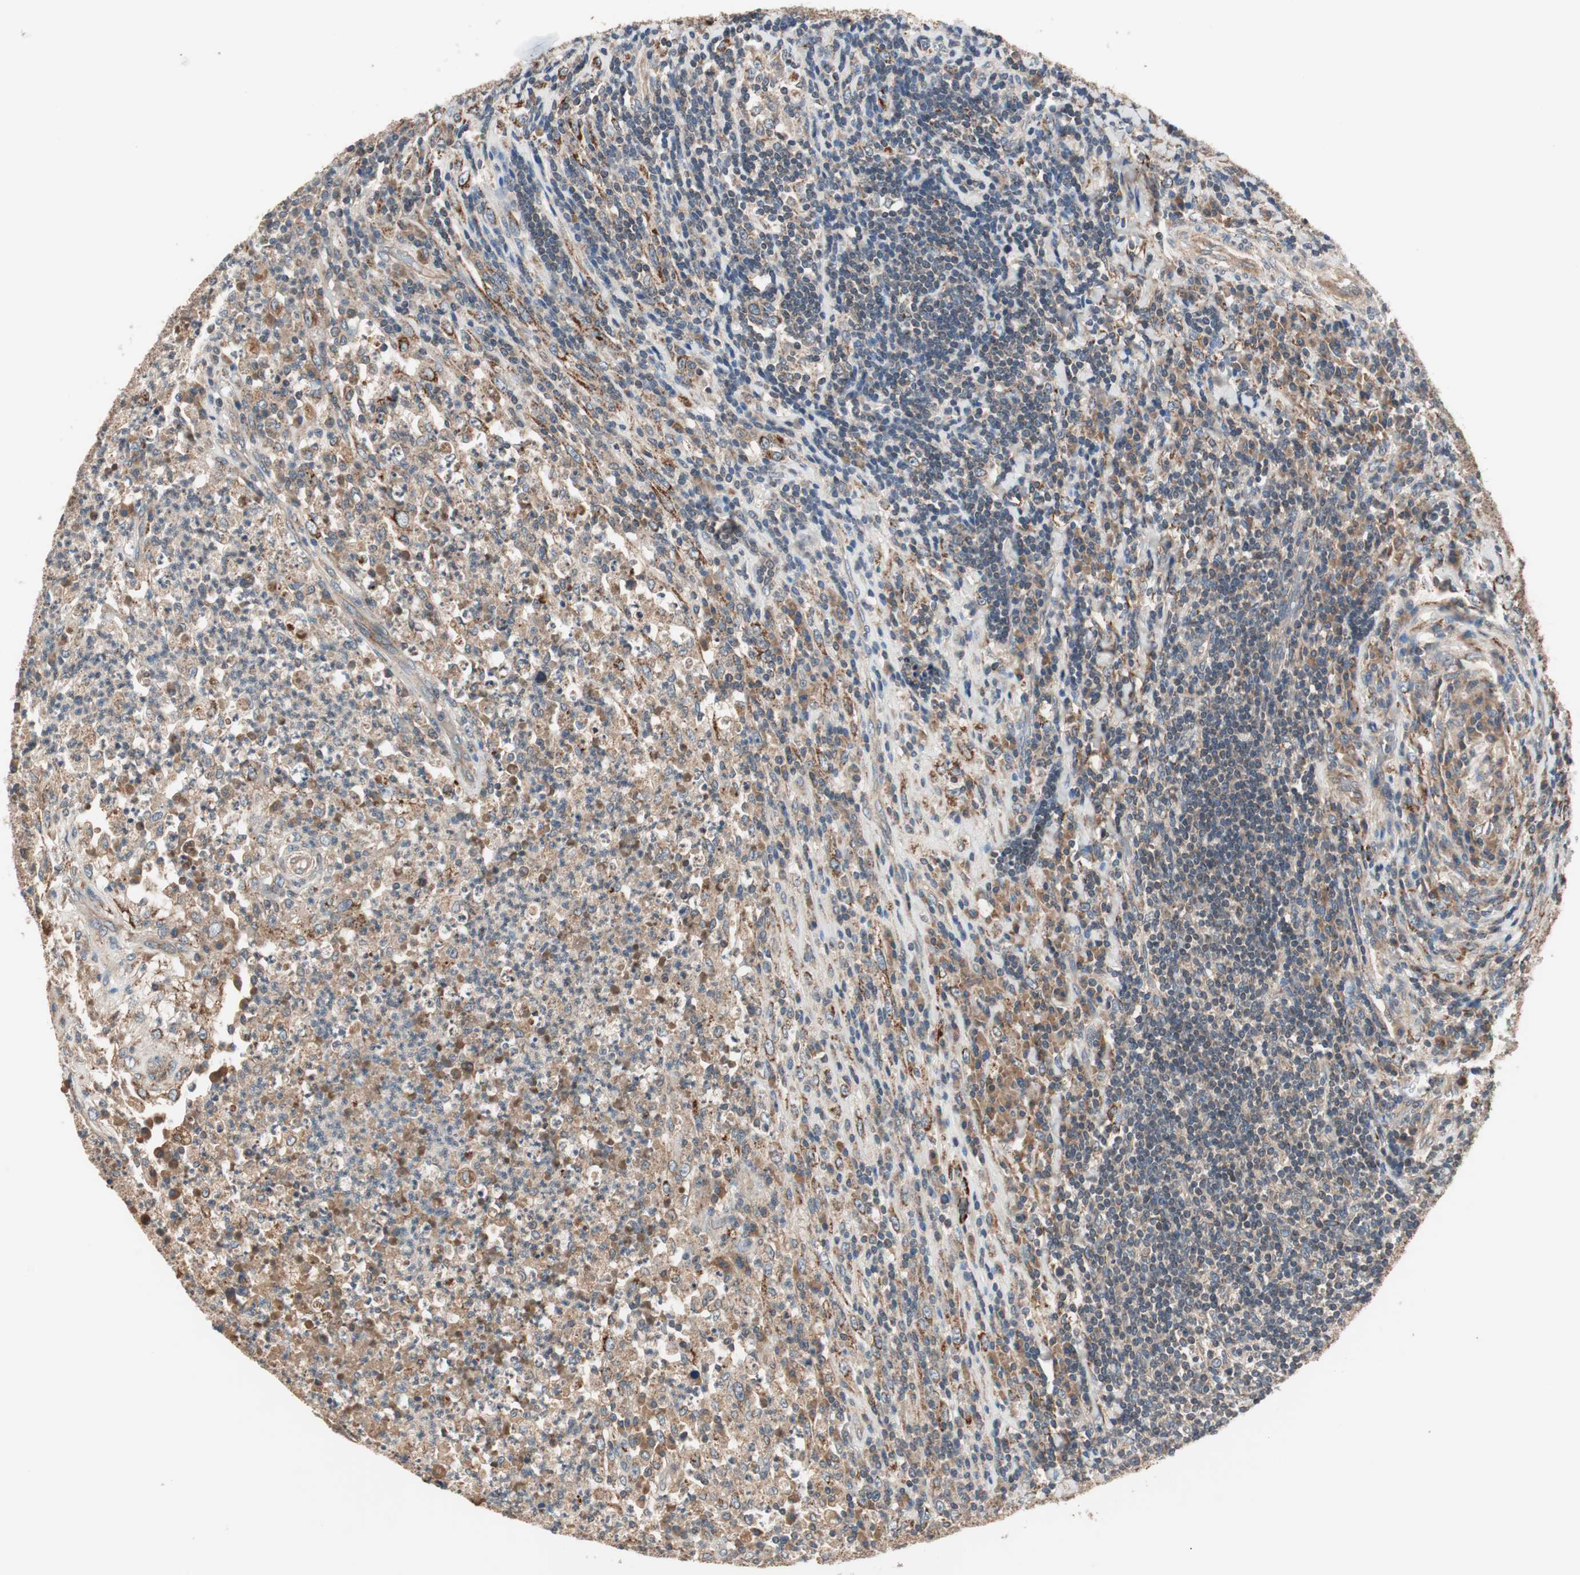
{"staining": {"intensity": "moderate", "quantity": ">75%", "location": "cytoplasmic/membranous"}, "tissue": "testis cancer", "cell_type": "Tumor cells", "image_type": "cancer", "snomed": [{"axis": "morphology", "description": "Necrosis, NOS"}, {"axis": "morphology", "description": "Carcinoma, Embryonal, NOS"}, {"axis": "topography", "description": "Testis"}], "caption": "The immunohistochemical stain highlights moderate cytoplasmic/membranous expression in tumor cells of testis cancer (embryonal carcinoma) tissue.", "gene": "HPN", "patient": {"sex": "male", "age": 19}}